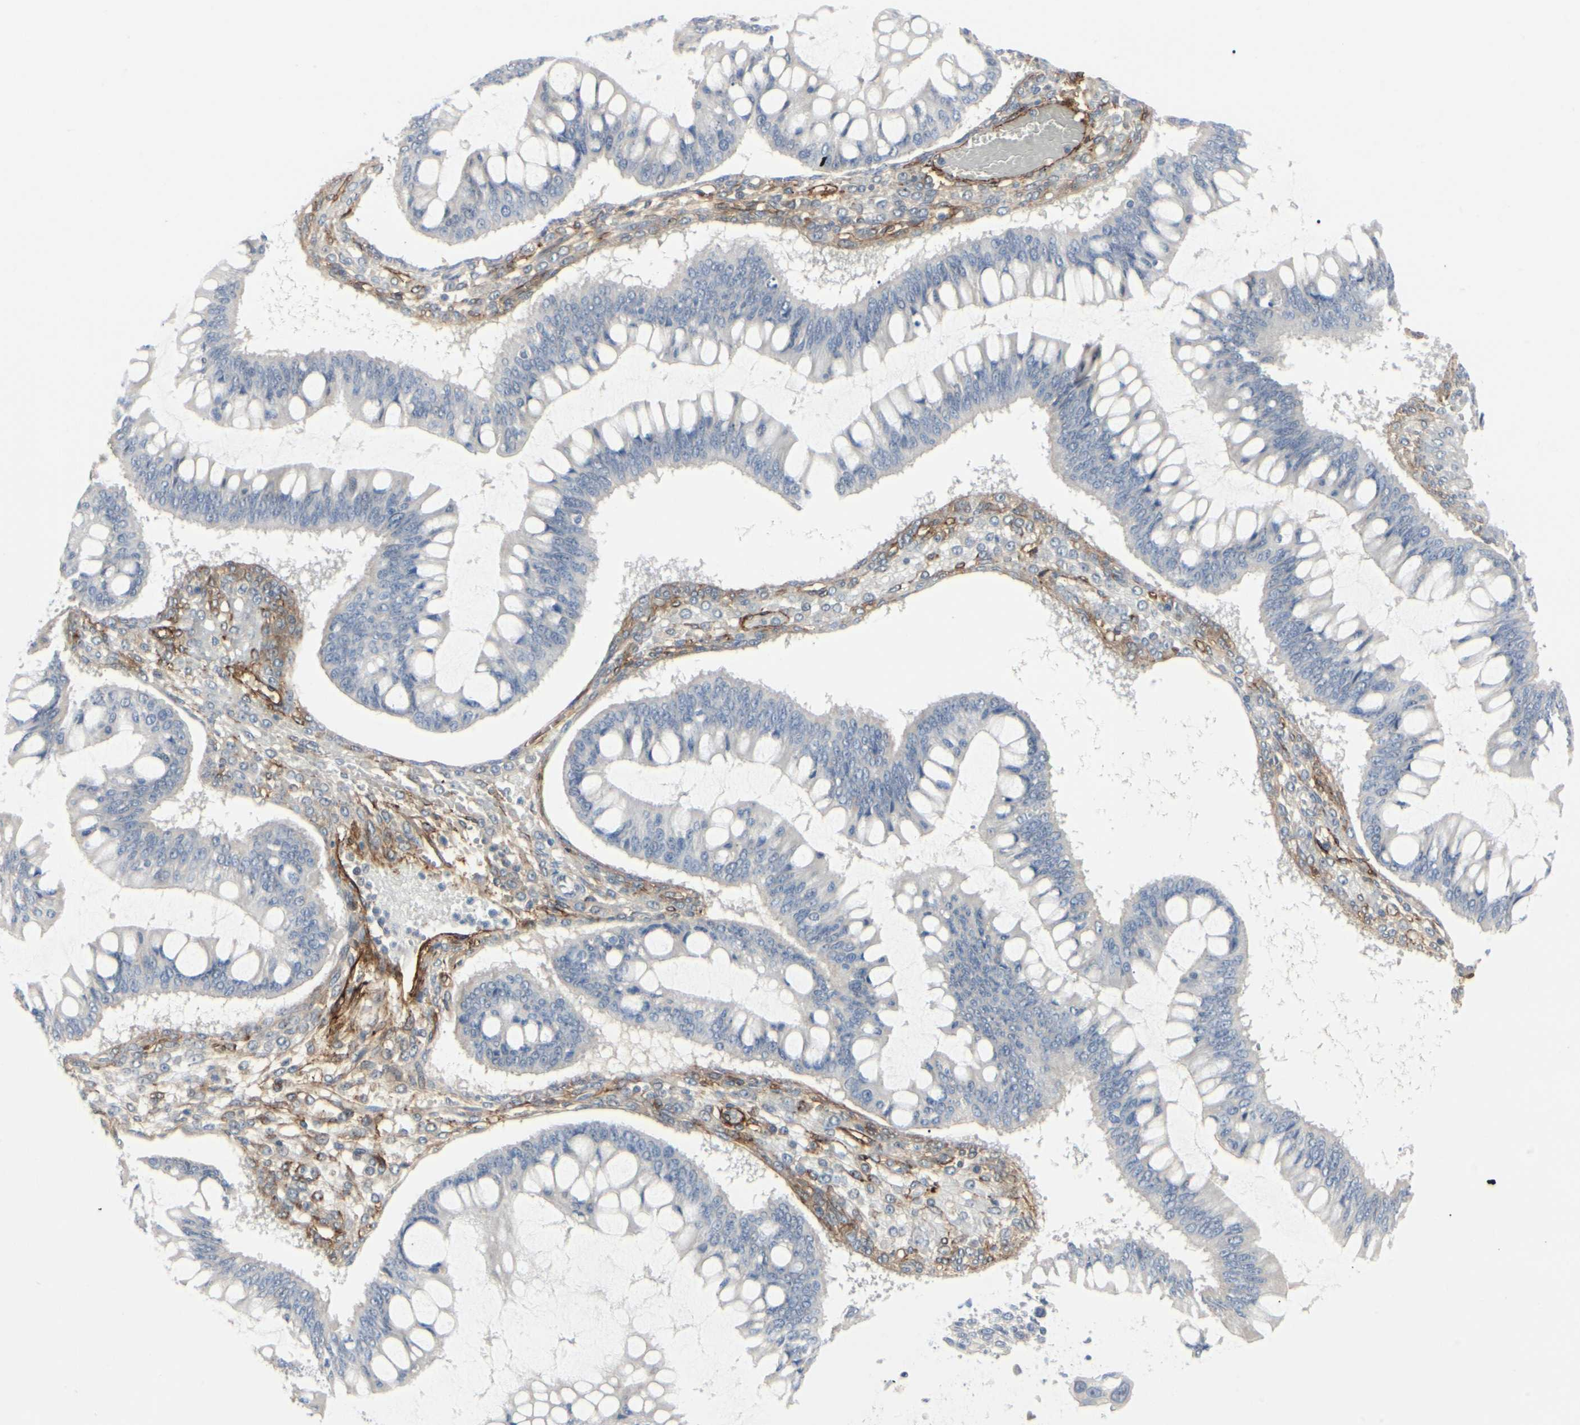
{"staining": {"intensity": "negative", "quantity": "none", "location": "none"}, "tissue": "ovarian cancer", "cell_type": "Tumor cells", "image_type": "cancer", "snomed": [{"axis": "morphology", "description": "Cystadenocarcinoma, mucinous, NOS"}, {"axis": "topography", "description": "Ovary"}], "caption": "Protein analysis of ovarian cancer reveals no significant positivity in tumor cells.", "gene": "GGT5", "patient": {"sex": "female", "age": 73}}